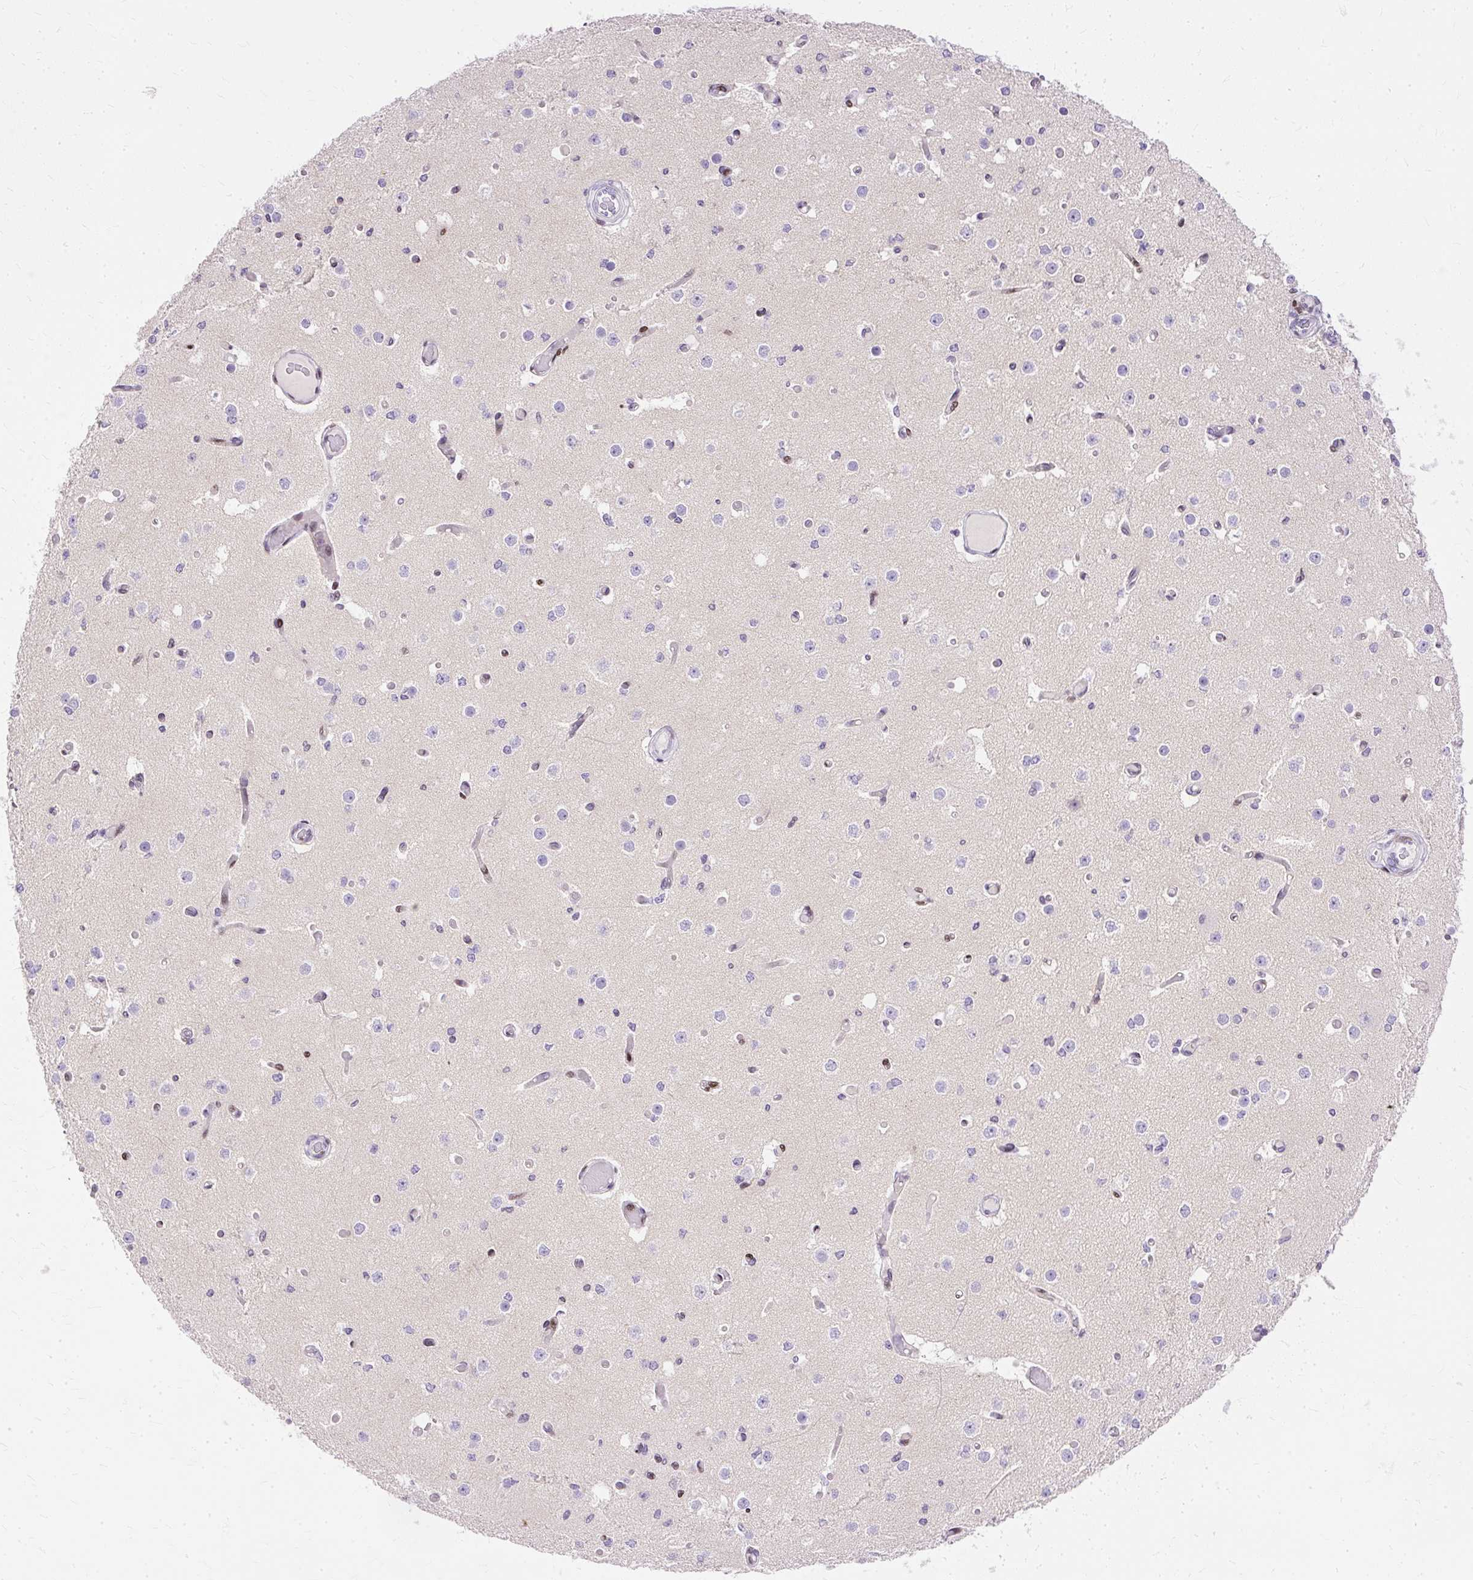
{"staining": {"intensity": "negative", "quantity": "none", "location": "none"}, "tissue": "cerebral cortex", "cell_type": "Endothelial cells", "image_type": "normal", "snomed": [{"axis": "morphology", "description": "Normal tissue, NOS"}, {"axis": "morphology", "description": "Inflammation, NOS"}, {"axis": "topography", "description": "Cerebral cortex"}], "caption": "Immunohistochemical staining of normal human cerebral cortex demonstrates no significant positivity in endothelial cells.", "gene": "TMEM177", "patient": {"sex": "male", "age": 6}}